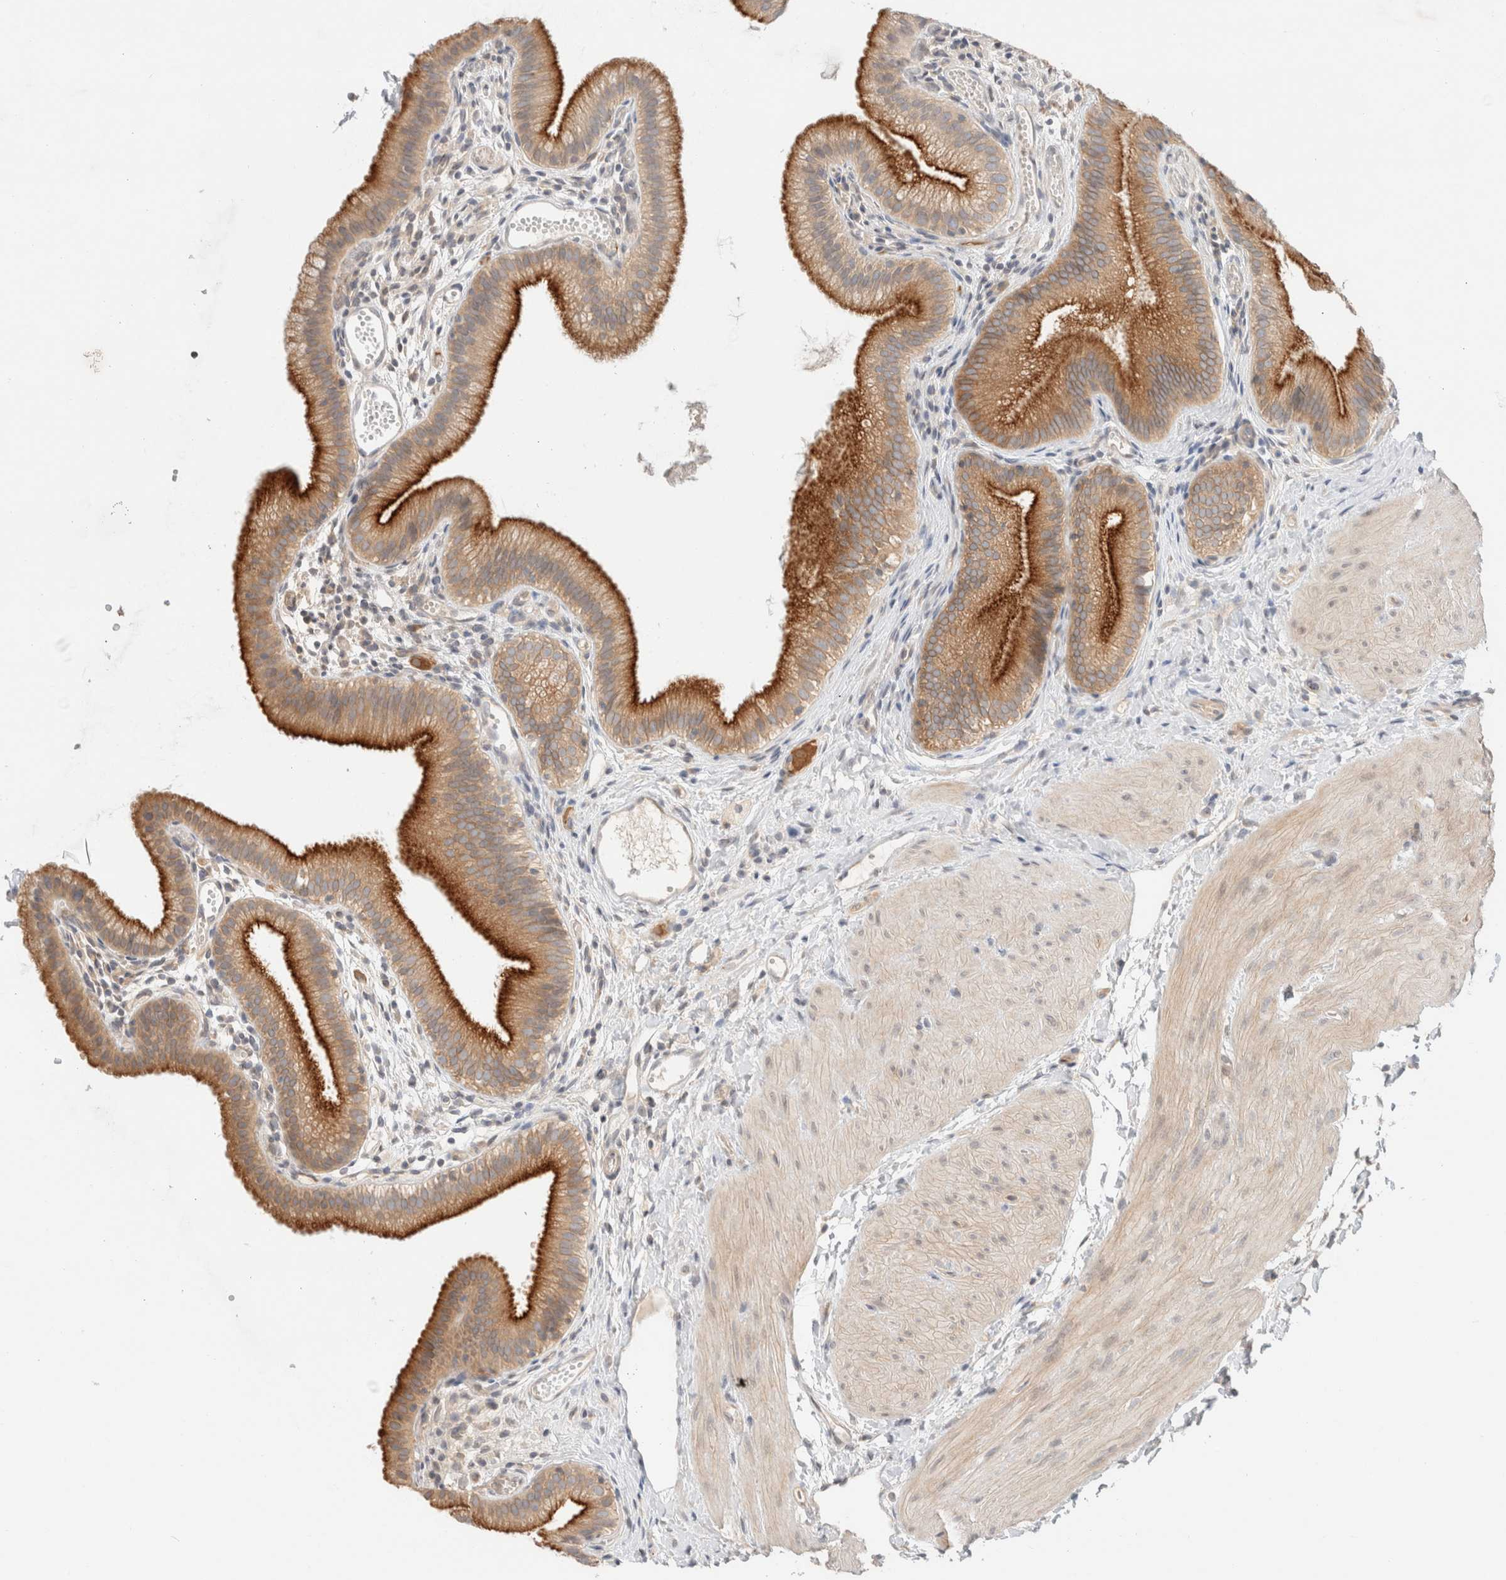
{"staining": {"intensity": "strong", "quantity": ">75%", "location": "cytoplasmic/membranous"}, "tissue": "gallbladder", "cell_type": "Glandular cells", "image_type": "normal", "snomed": [{"axis": "morphology", "description": "Normal tissue, NOS"}, {"axis": "topography", "description": "Gallbladder"}], "caption": "A photomicrograph showing strong cytoplasmic/membranous positivity in about >75% of glandular cells in normal gallbladder, as visualized by brown immunohistochemical staining.", "gene": "MARK3", "patient": {"sex": "female", "age": 26}}